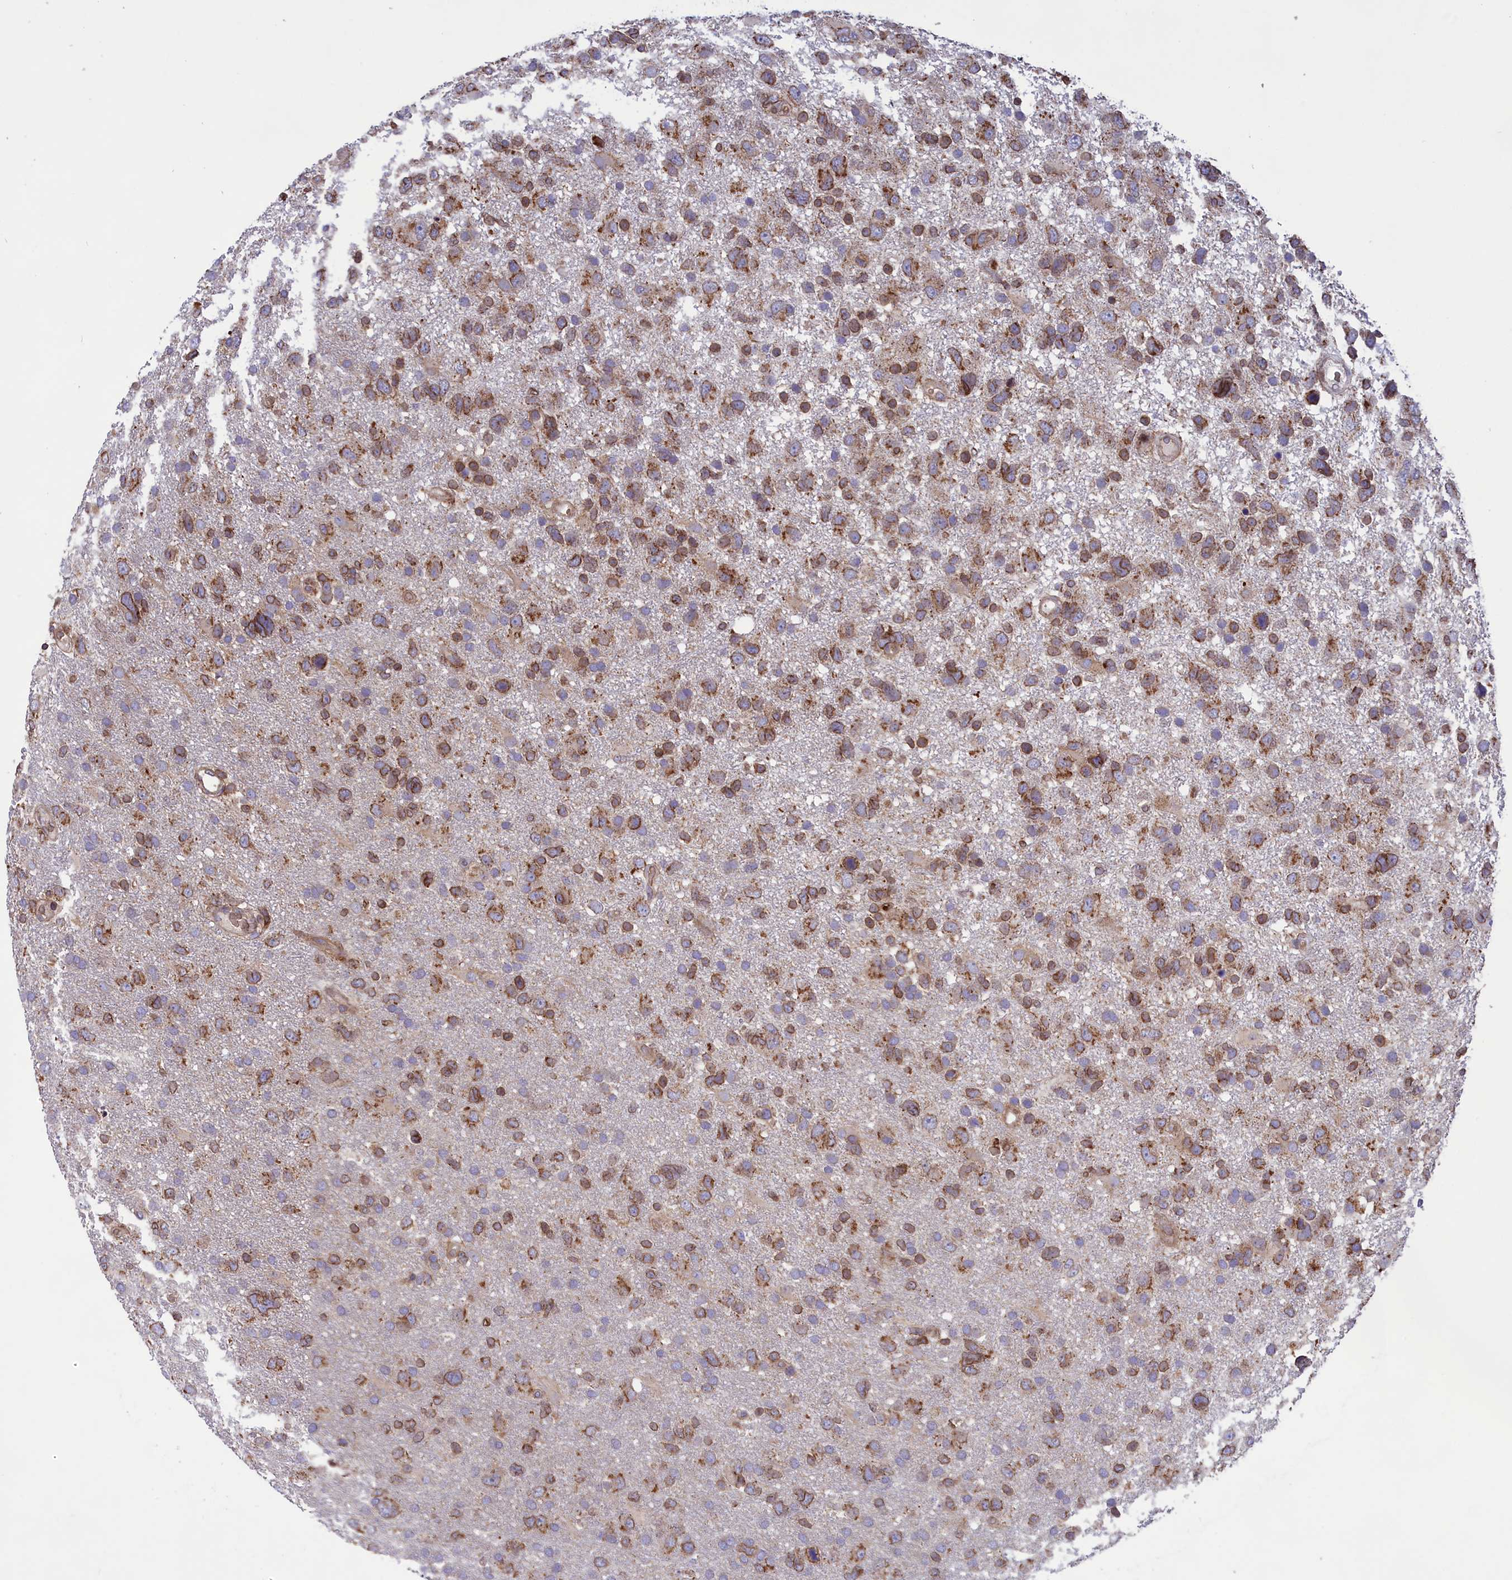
{"staining": {"intensity": "moderate", "quantity": ">75%", "location": "cytoplasmic/membranous"}, "tissue": "glioma", "cell_type": "Tumor cells", "image_type": "cancer", "snomed": [{"axis": "morphology", "description": "Glioma, malignant, High grade"}, {"axis": "topography", "description": "Brain"}], "caption": "IHC image of high-grade glioma (malignant) stained for a protein (brown), which demonstrates medium levels of moderate cytoplasmic/membranous staining in approximately >75% of tumor cells.", "gene": "PKHD1L1", "patient": {"sex": "male", "age": 61}}